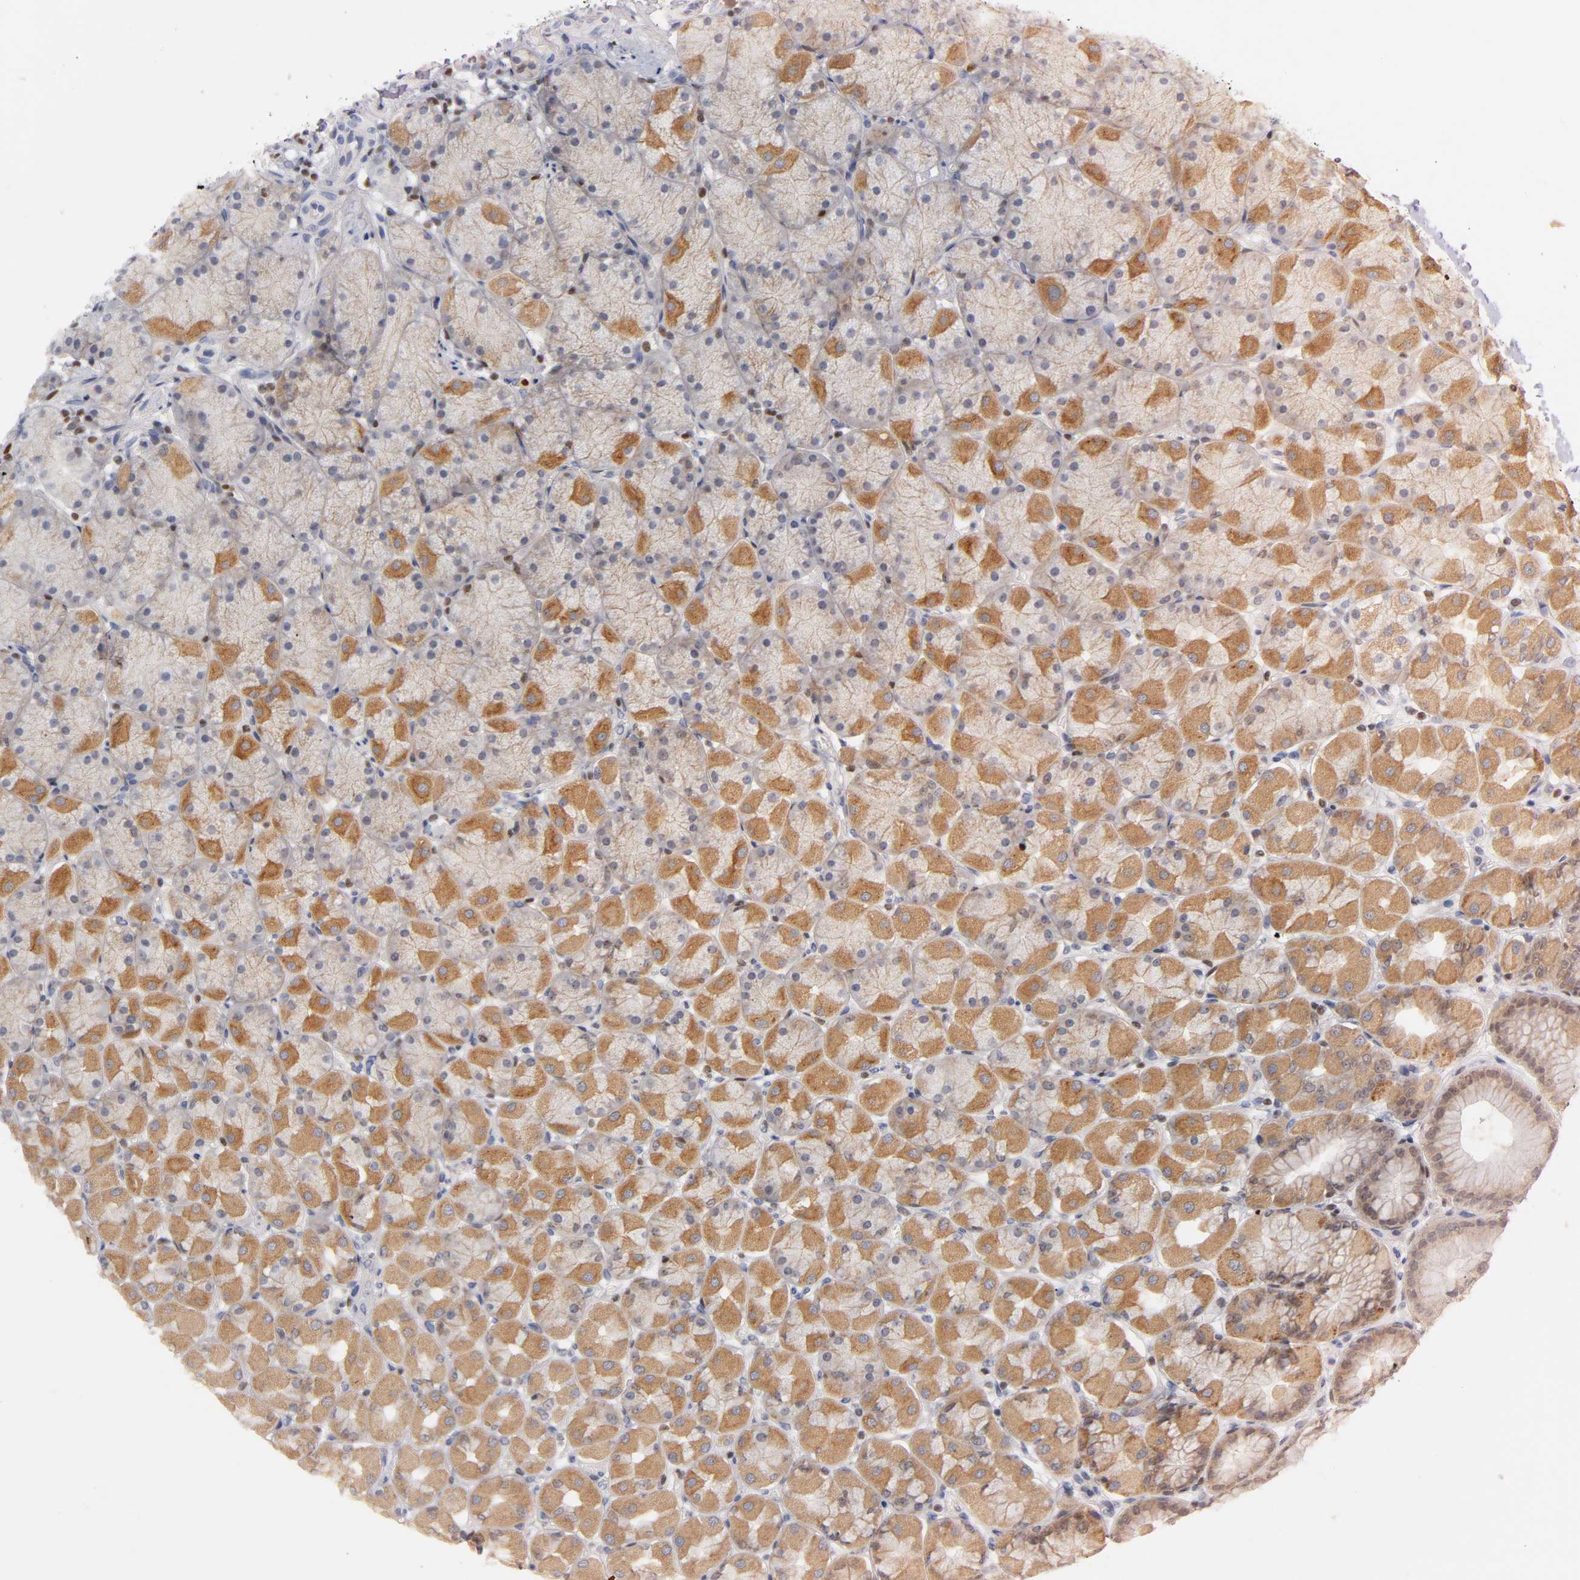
{"staining": {"intensity": "moderate", "quantity": ">75%", "location": "cytoplasmic/membranous,nuclear"}, "tissue": "stomach", "cell_type": "Glandular cells", "image_type": "normal", "snomed": [{"axis": "morphology", "description": "Normal tissue, NOS"}, {"axis": "topography", "description": "Stomach, upper"}], "caption": "An image of human stomach stained for a protein shows moderate cytoplasmic/membranous,nuclear brown staining in glandular cells.", "gene": "RUNX1", "patient": {"sex": "female", "age": 56}}